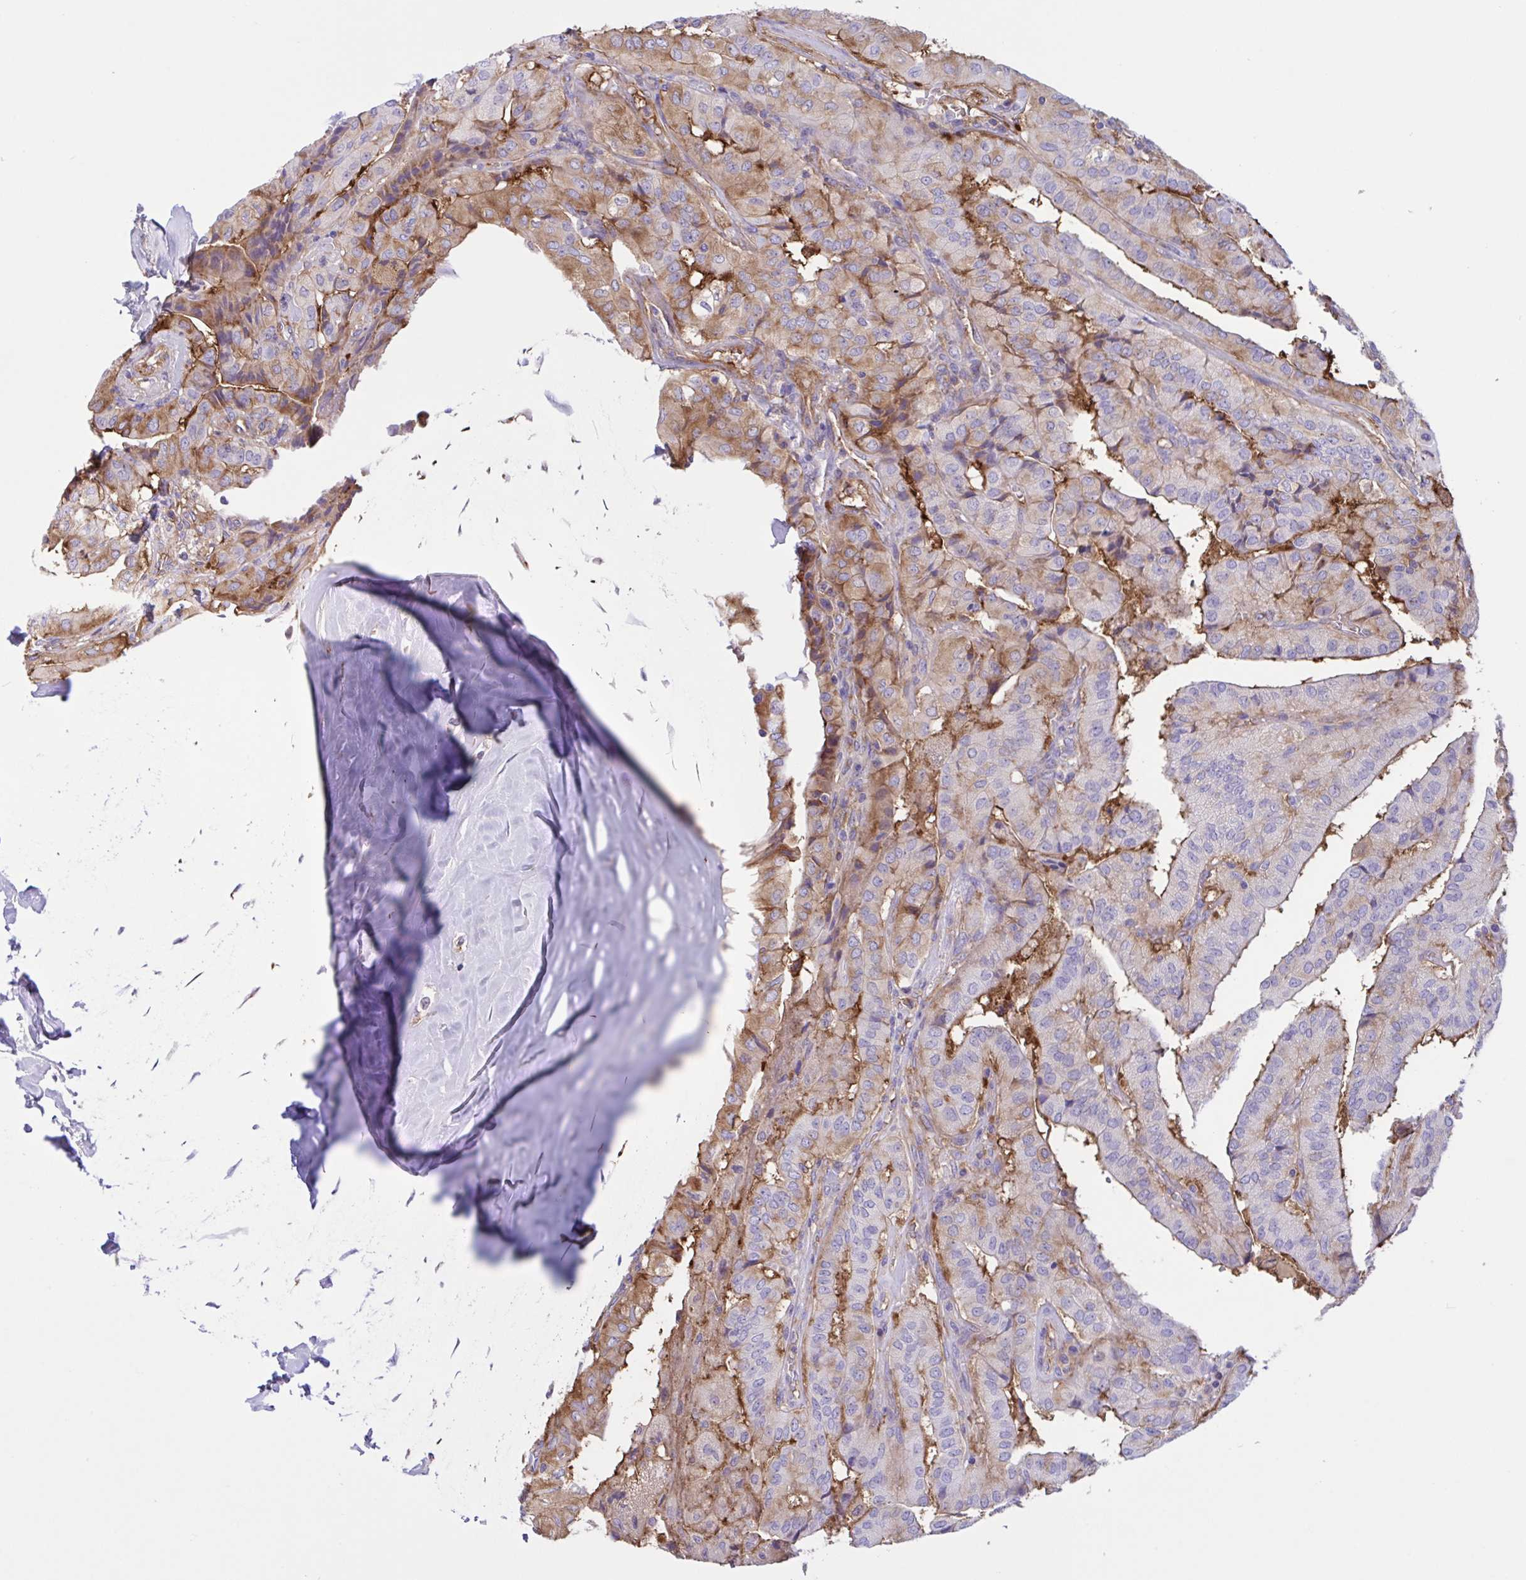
{"staining": {"intensity": "weak", "quantity": "25%-75%", "location": "cytoplasmic/membranous"}, "tissue": "thyroid cancer", "cell_type": "Tumor cells", "image_type": "cancer", "snomed": [{"axis": "morphology", "description": "Normal tissue, NOS"}, {"axis": "morphology", "description": "Papillary adenocarcinoma, NOS"}, {"axis": "topography", "description": "Thyroid gland"}], "caption": "Thyroid papillary adenocarcinoma stained for a protein displays weak cytoplasmic/membranous positivity in tumor cells. (Stains: DAB in brown, nuclei in blue, Microscopy: brightfield microscopy at high magnification).", "gene": "OR51M1", "patient": {"sex": "female", "age": 59}}